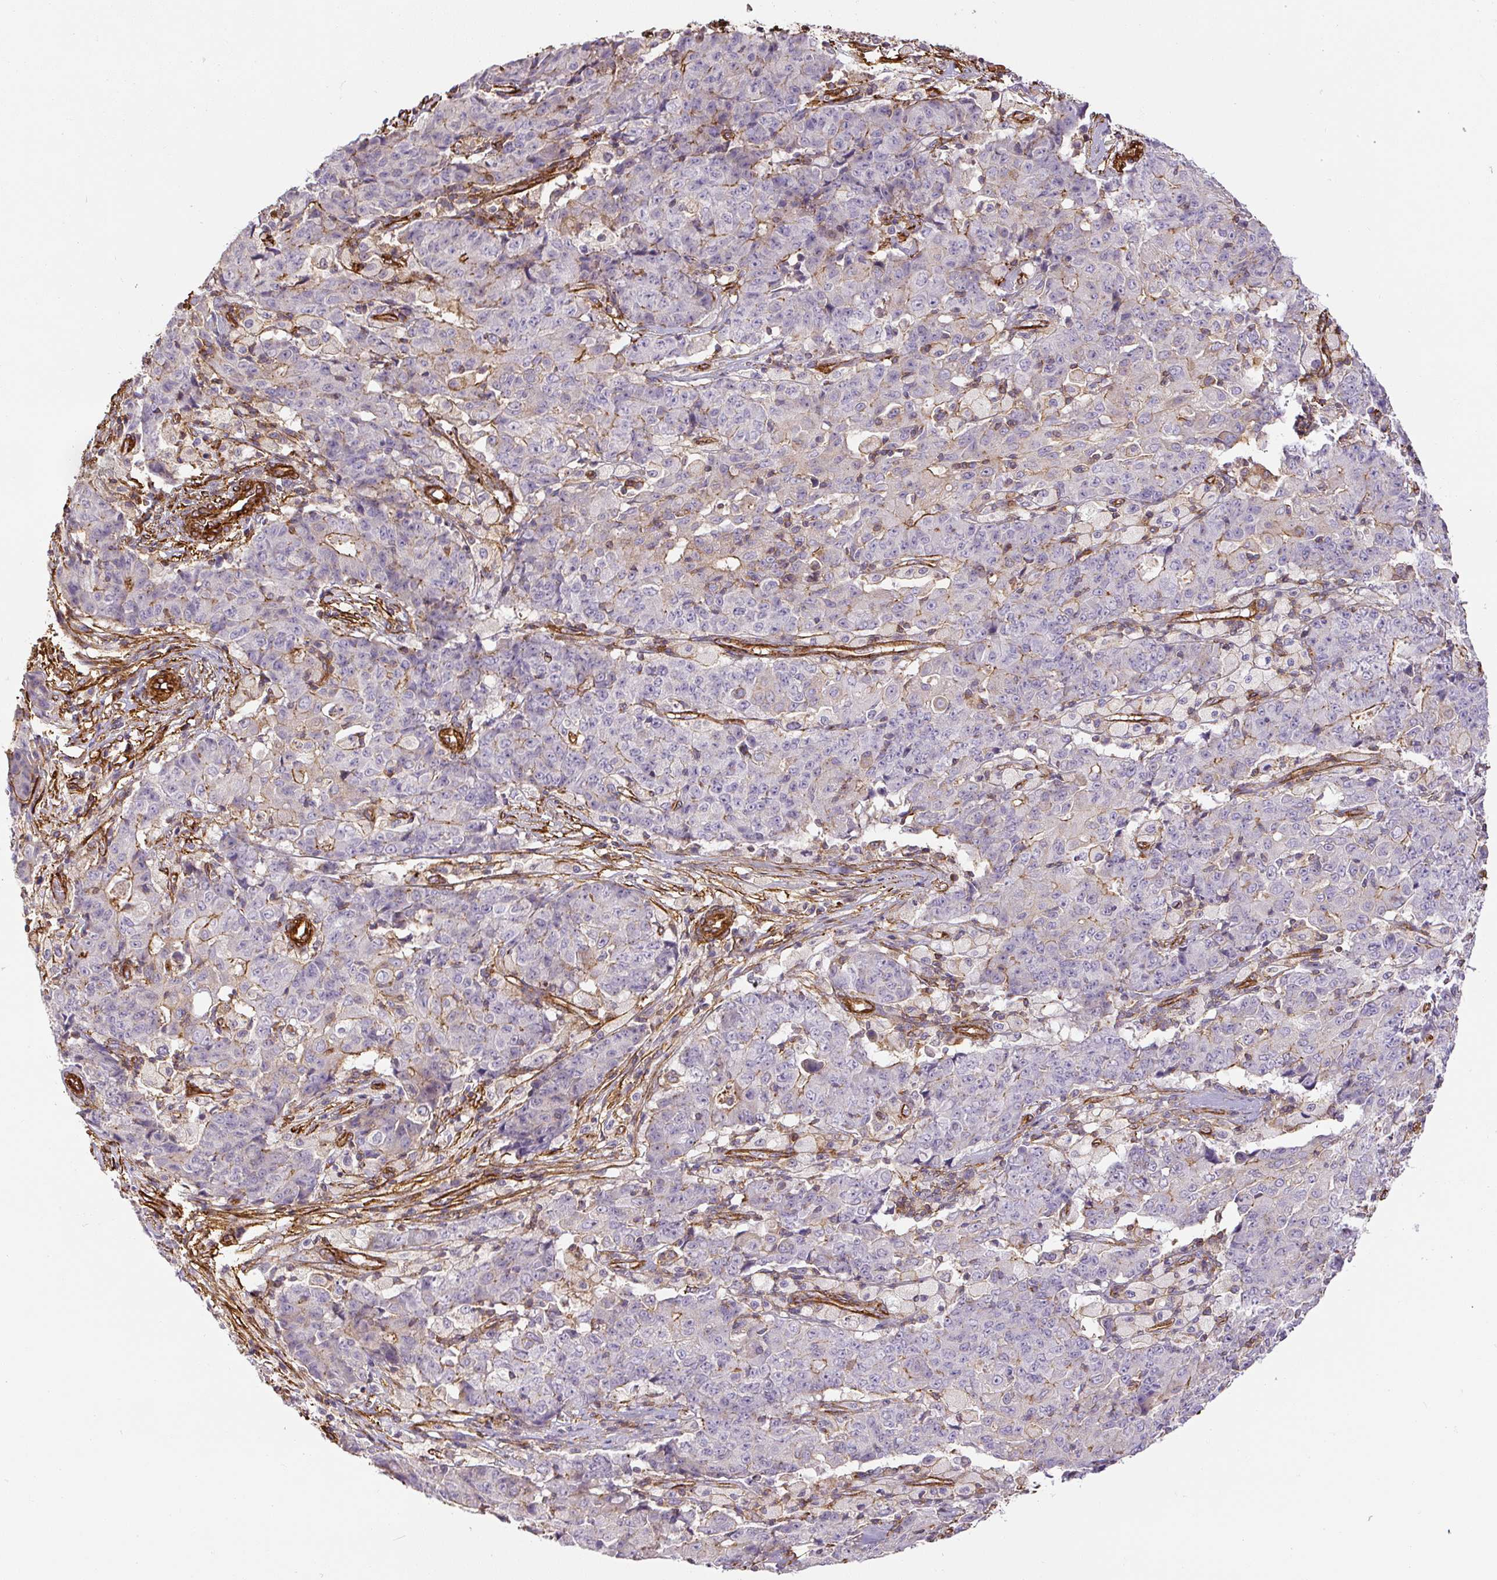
{"staining": {"intensity": "moderate", "quantity": "<25%", "location": "cytoplasmic/membranous"}, "tissue": "ovarian cancer", "cell_type": "Tumor cells", "image_type": "cancer", "snomed": [{"axis": "morphology", "description": "Carcinoma, endometroid"}, {"axis": "topography", "description": "Ovary"}], "caption": "Ovarian endometroid carcinoma tissue exhibits moderate cytoplasmic/membranous positivity in about <25% of tumor cells, visualized by immunohistochemistry. Nuclei are stained in blue.", "gene": "MYL12A", "patient": {"sex": "female", "age": 42}}